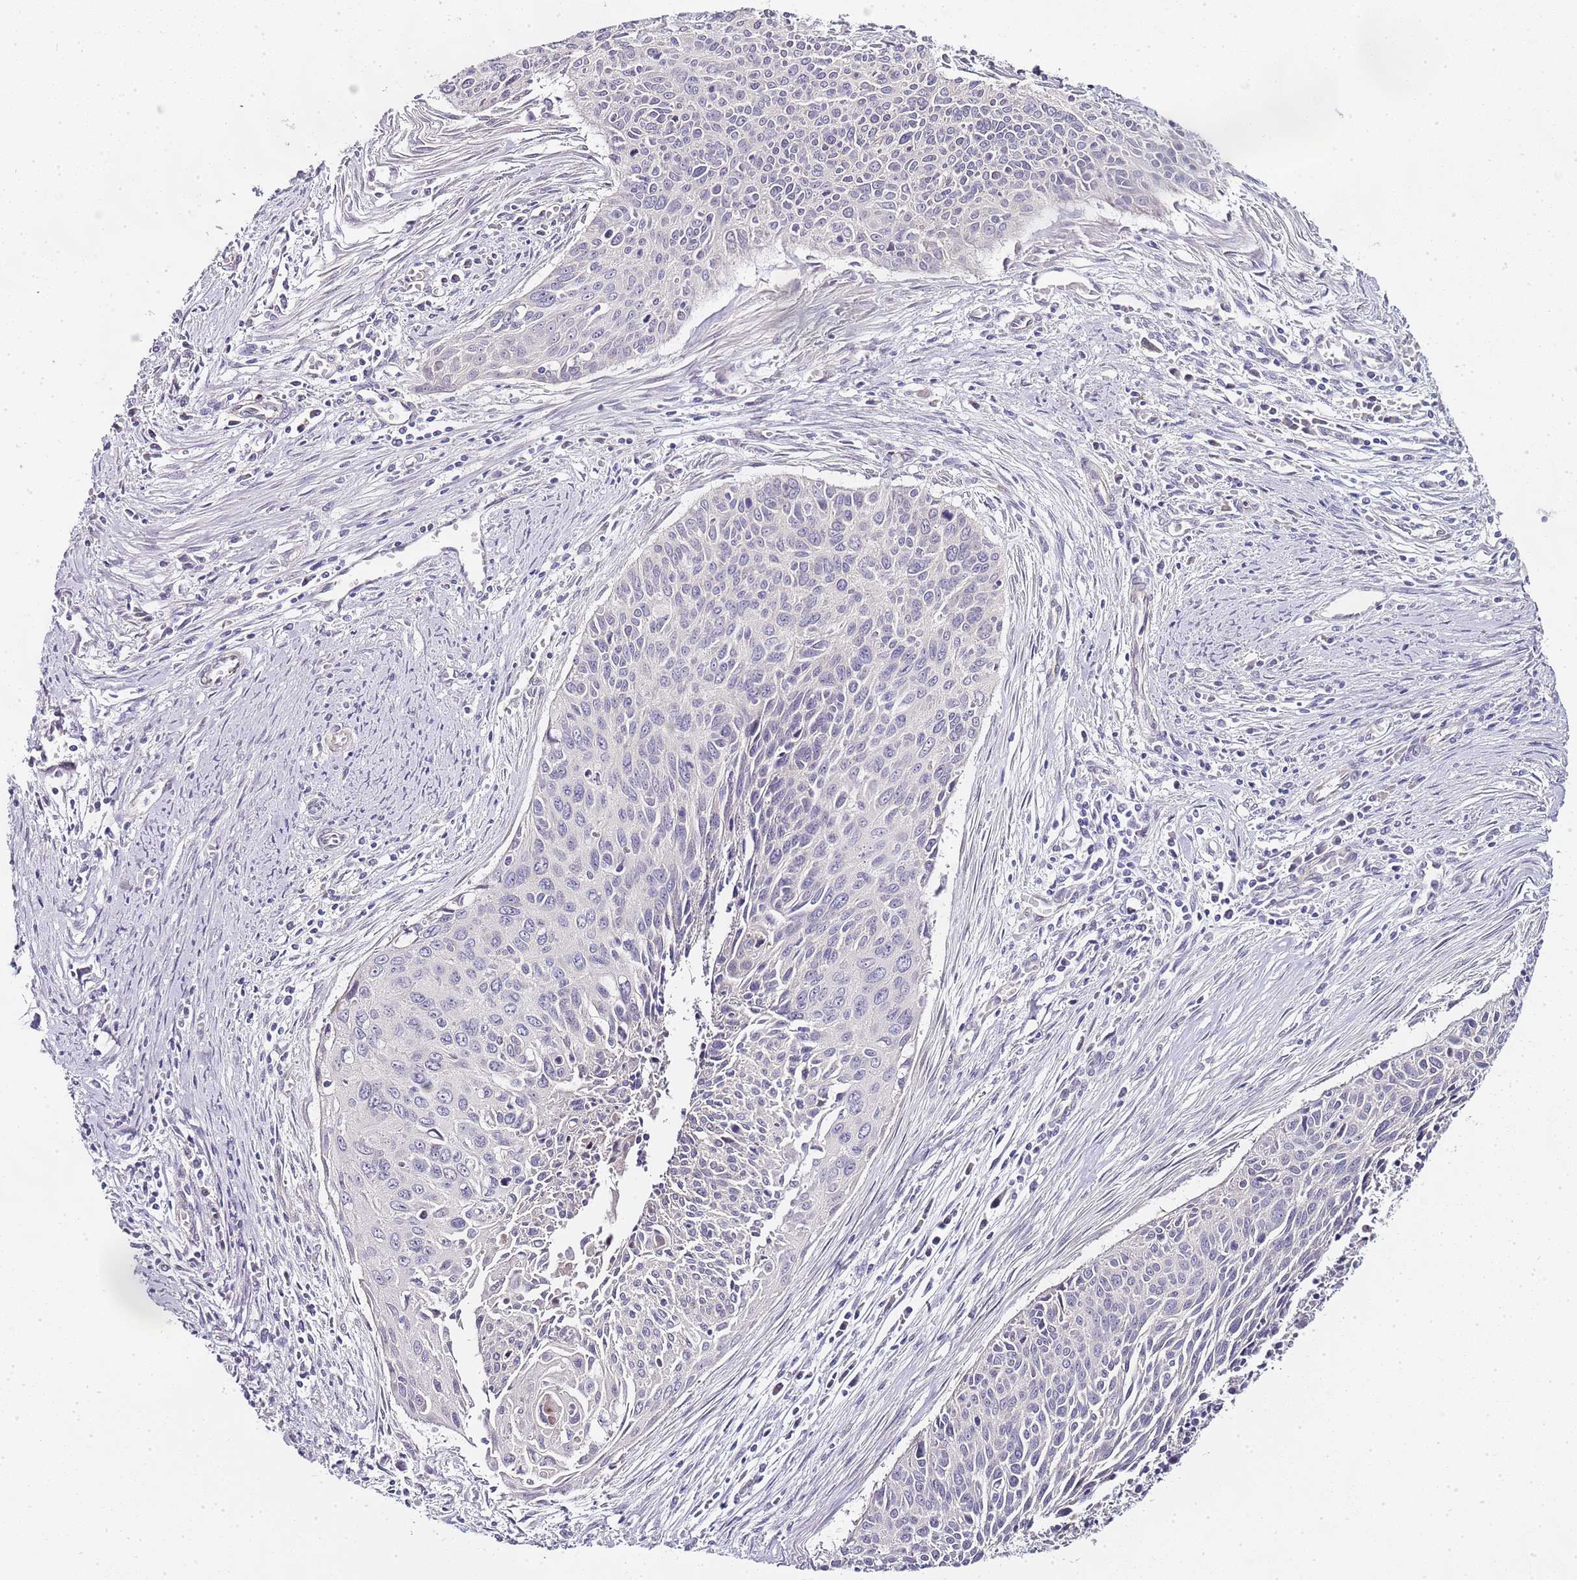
{"staining": {"intensity": "negative", "quantity": "none", "location": "none"}, "tissue": "cervical cancer", "cell_type": "Tumor cells", "image_type": "cancer", "snomed": [{"axis": "morphology", "description": "Squamous cell carcinoma, NOS"}, {"axis": "topography", "description": "Cervix"}], "caption": "There is no significant expression in tumor cells of squamous cell carcinoma (cervical).", "gene": "TBC1D9", "patient": {"sex": "female", "age": 55}}